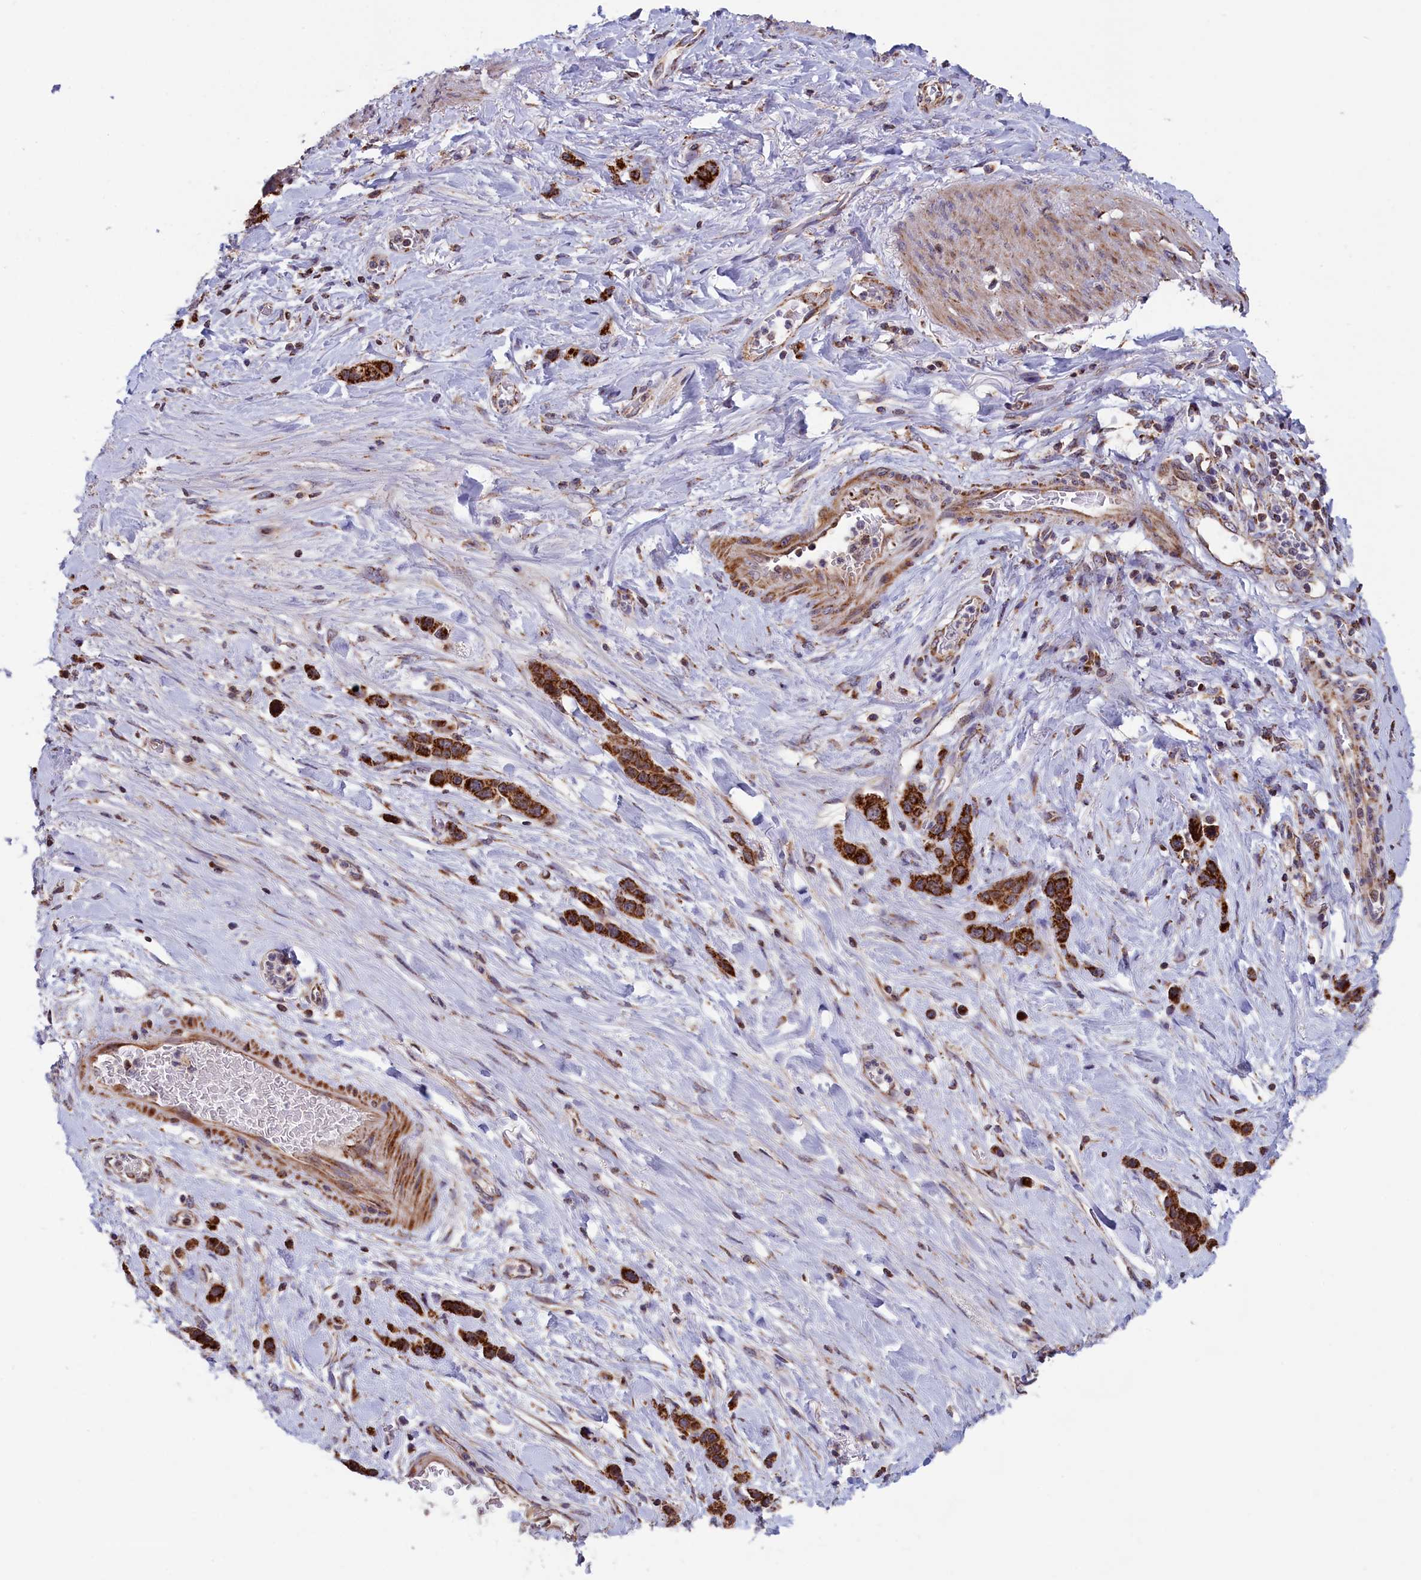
{"staining": {"intensity": "strong", "quantity": ">75%", "location": "cytoplasmic/membranous"}, "tissue": "stomach cancer", "cell_type": "Tumor cells", "image_type": "cancer", "snomed": [{"axis": "morphology", "description": "Adenocarcinoma, NOS"}, {"axis": "morphology", "description": "Adenocarcinoma, High grade"}, {"axis": "topography", "description": "Stomach, upper"}, {"axis": "topography", "description": "Stomach, lower"}], "caption": "This histopathology image exhibits immunohistochemistry staining of stomach cancer, with high strong cytoplasmic/membranous positivity in about >75% of tumor cells.", "gene": "TIMM44", "patient": {"sex": "female", "age": 65}}